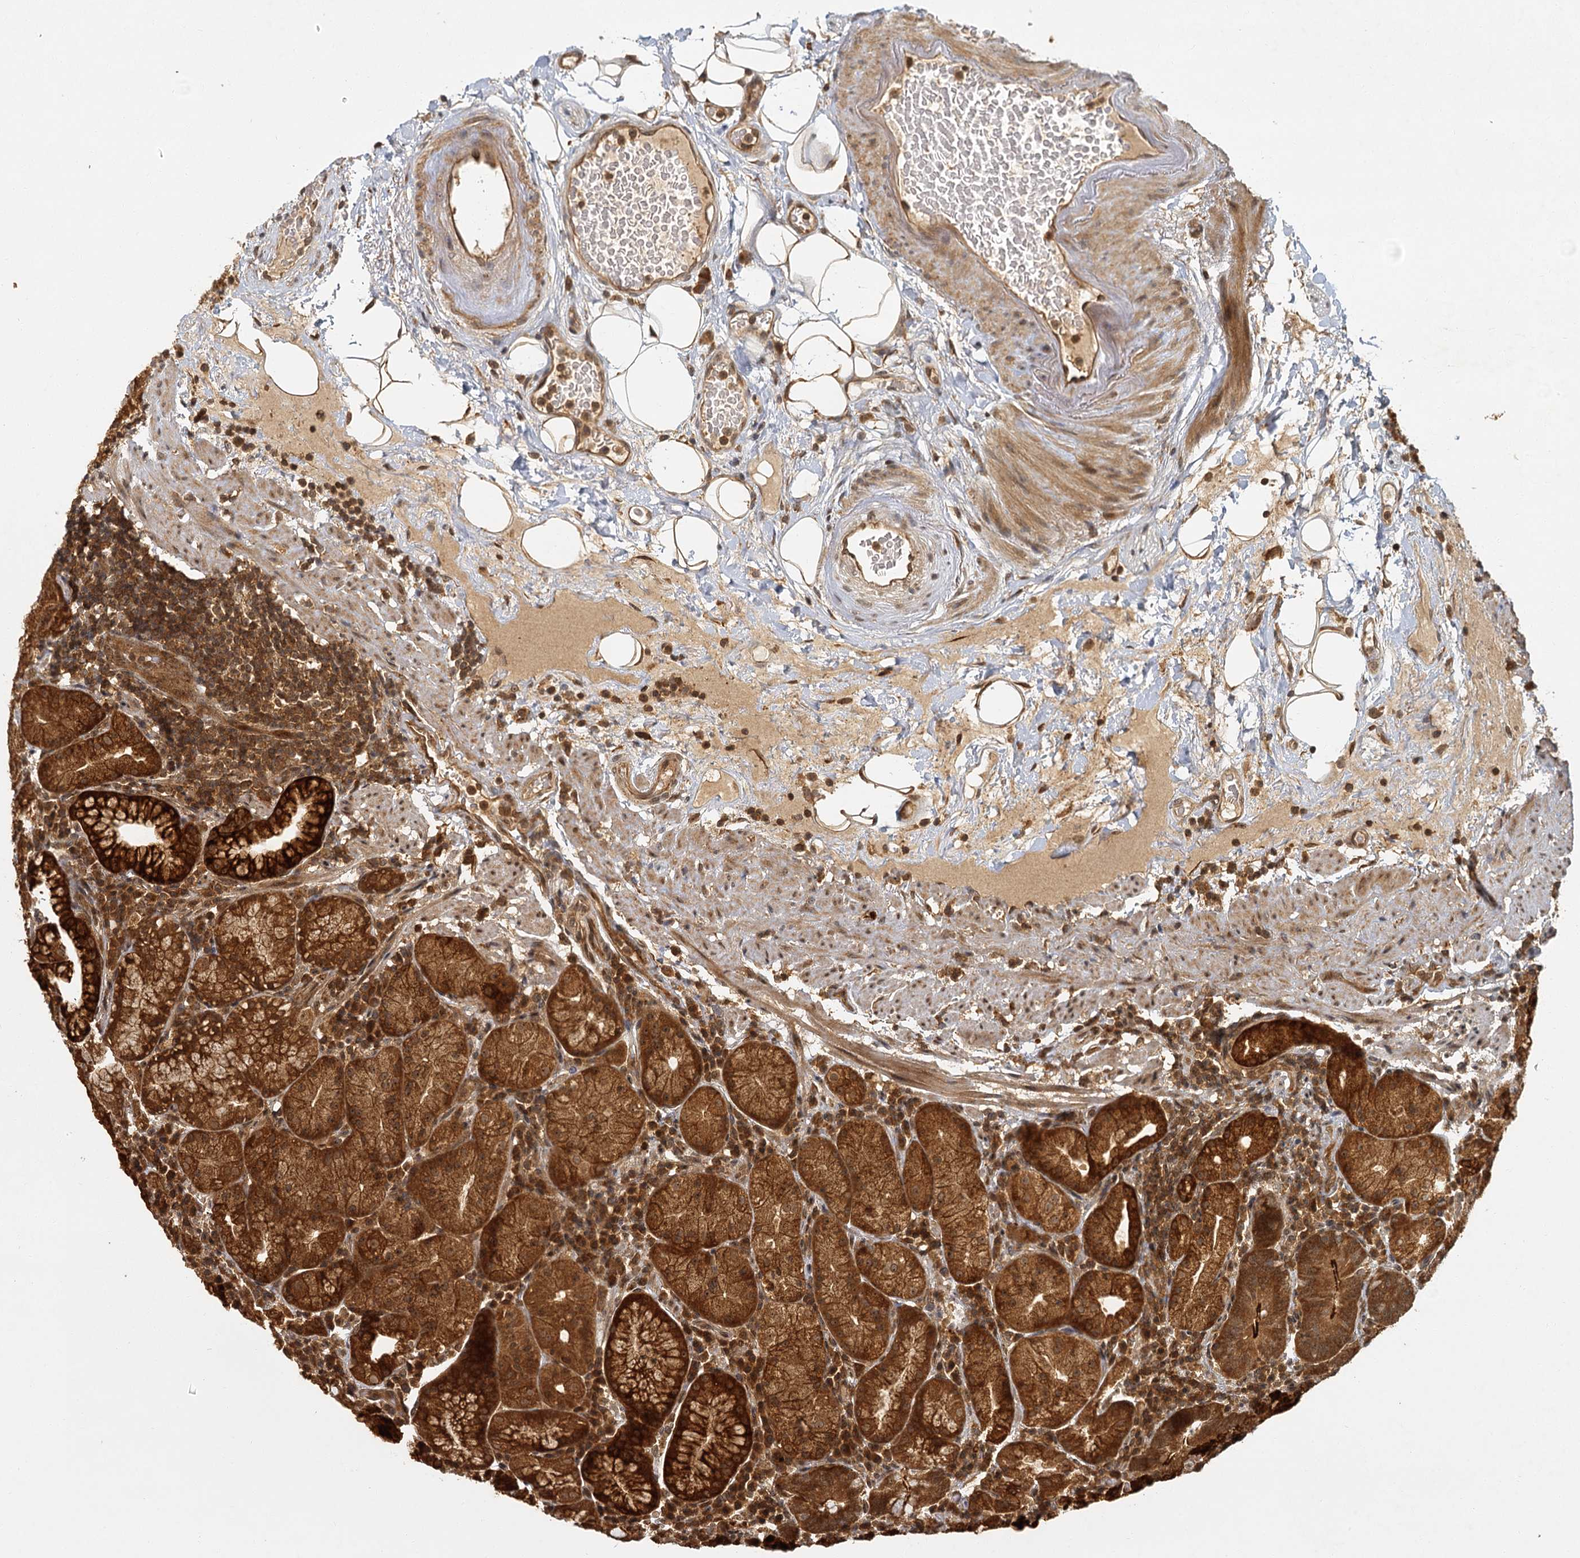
{"staining": {"intensity": "strong", "quantity": ">75%", "location": "cytoplasmic/membranous"}, "tissue": "stomach", "cell_type": "Glandular cells", "image_type": "normal", "snomed": [{"axis": "morphology", "description": "Normal tissue, NOS"}, {"axis": "morphology", "description": "Inflammation, NOS"}, {"axis": "topography", "description": "Stomach"}], "caption": "Human stomach stained for a protein (brown) demonstrates strong cytoplasmic/membranous positive positivity in approximately >75% of glandular cells.", "gene": "ZNF549", "patient": {"sex": "male", "age": 79}}